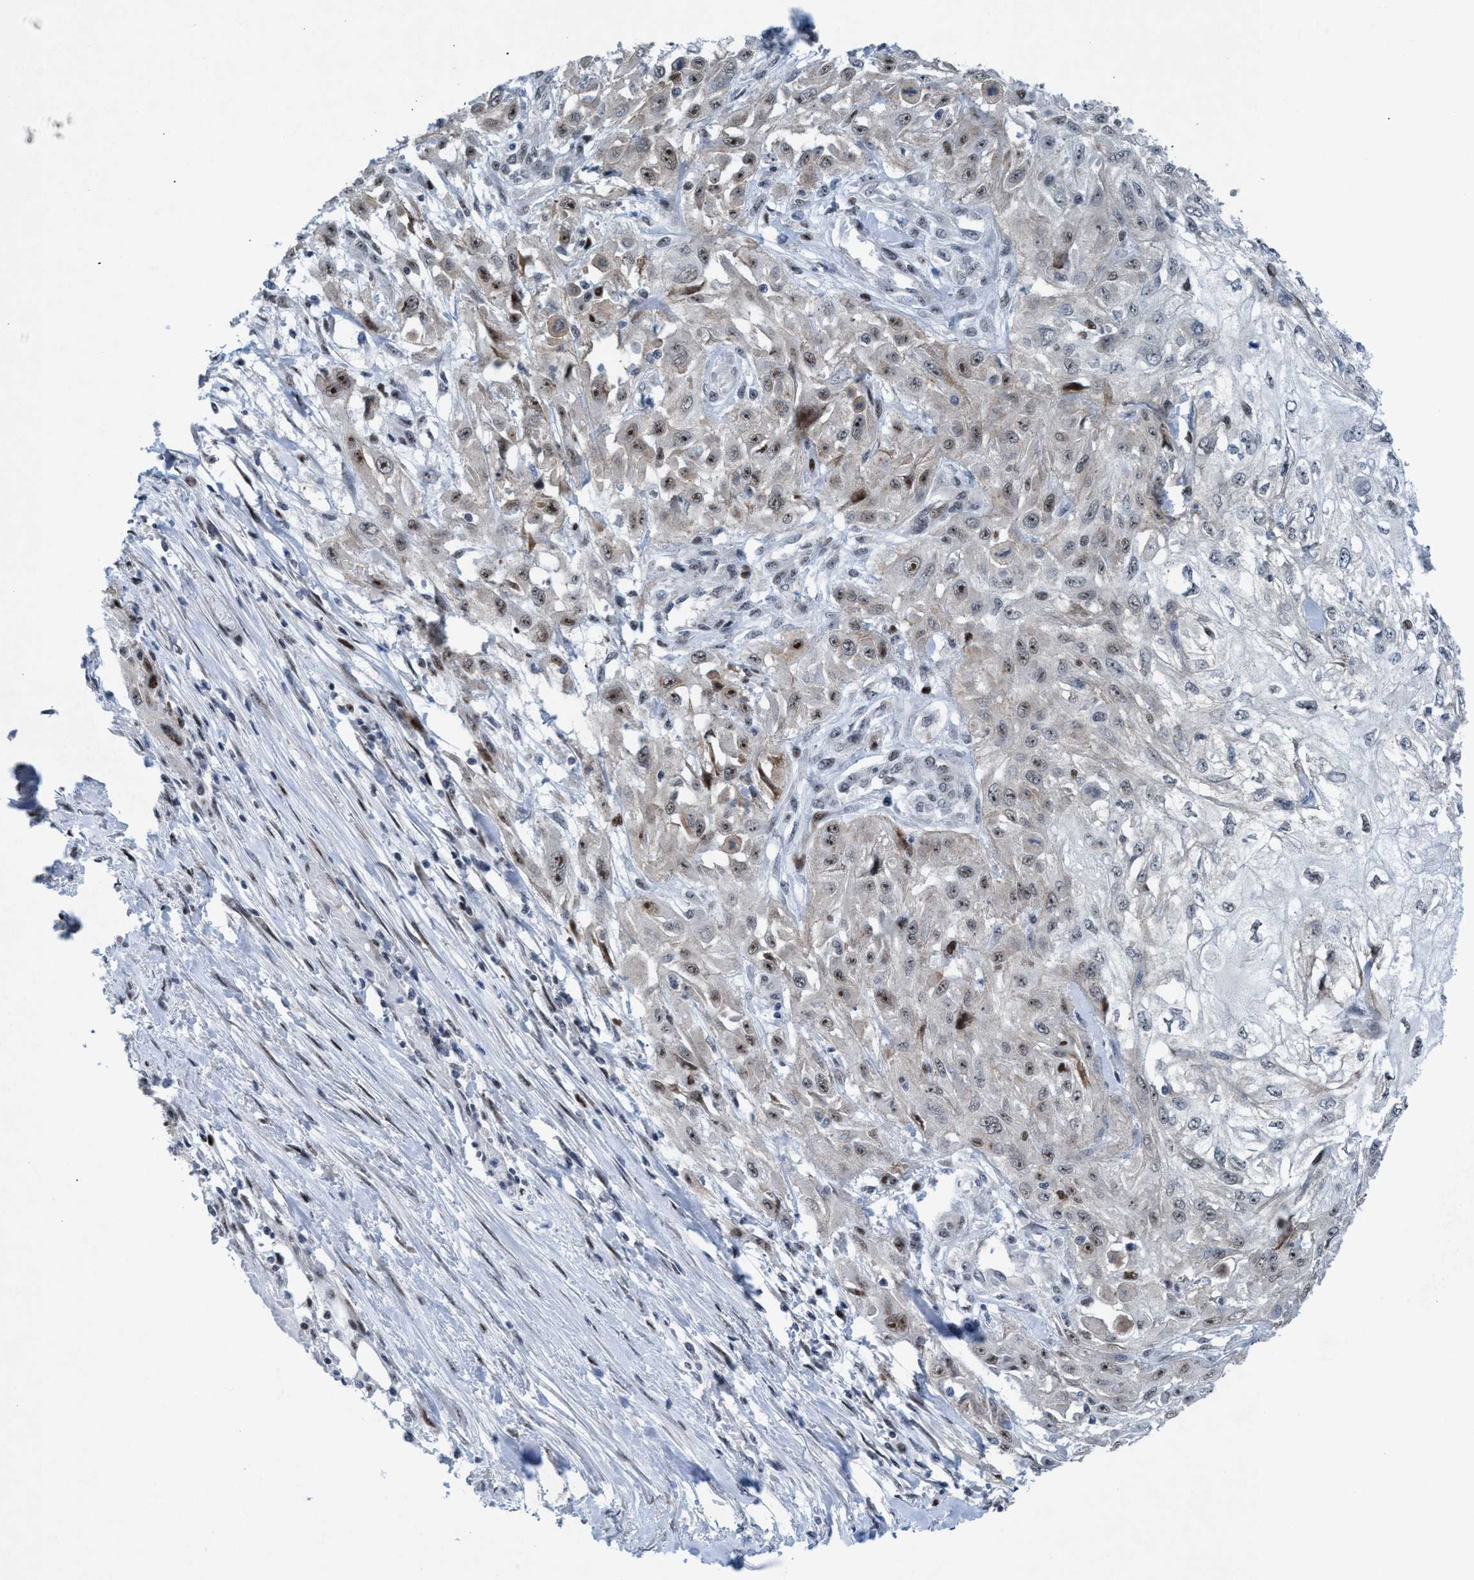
{"staining": {"intensity": "moderate", "quantity": "<25%", "location": "nuclear"}, "tissue": "skin cancer", "cell_type": "Tumor cells", "image_type": "cancer", "snomed": [{"axis": "morphology", "description": "Squamous cell carcinoma, NOS"}, {"axis": "morphology", "description": "Squamous cell carcinoma, metastatic, NOS"}, {"axis": "topography", "description": "Skin"}, {"axis": "topography", "description": "Lymph node"}], "caption": "Immunohistochemistry (IHC) of human skin cancer displays low levels of moderate nuclear staining in about <25% of tumor cells.", "gene": "CWC27", "patient": {"sex": "male", "age": 75}}